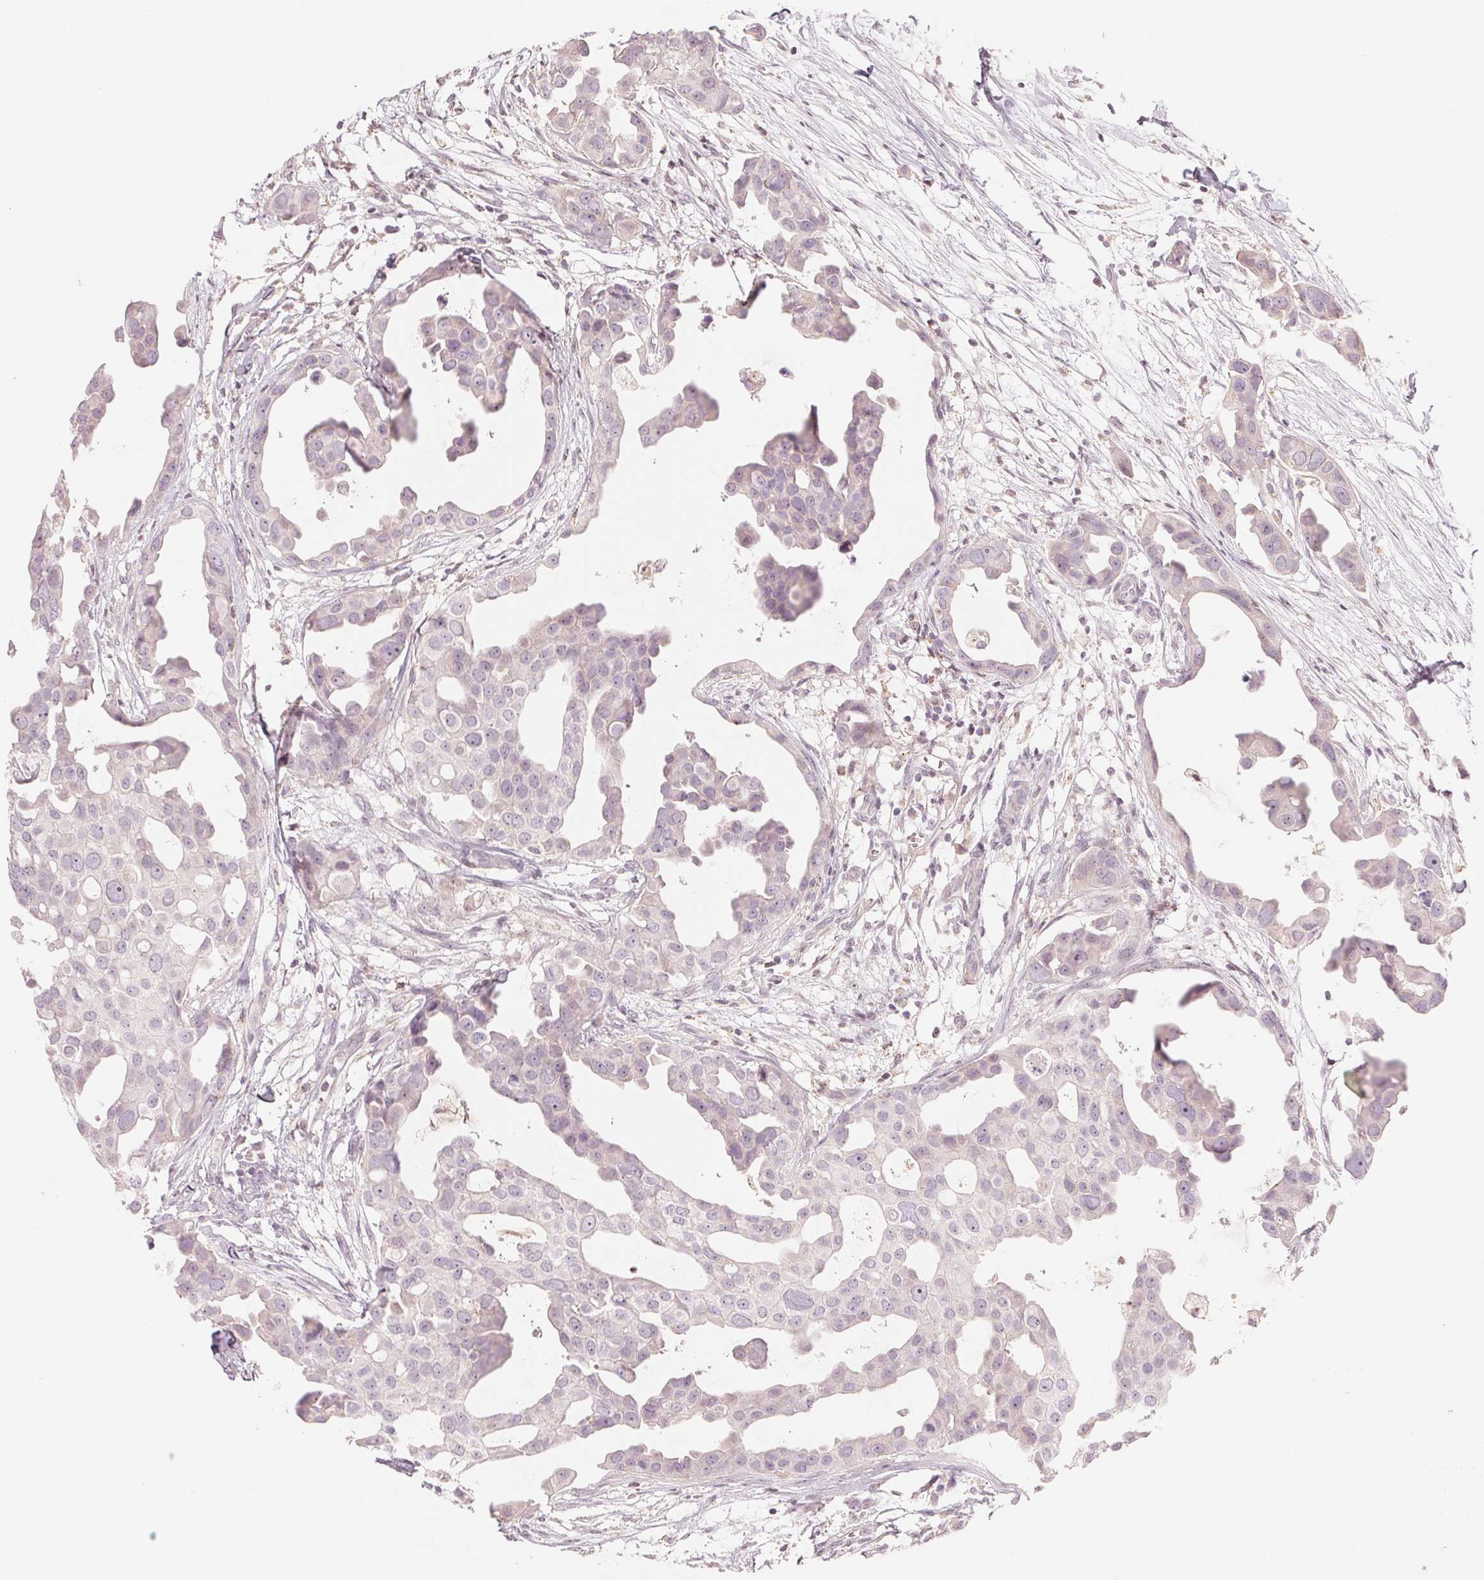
{"staining": {"intensity": "negative", "quantity": "none", "location": "none"}, "tissue": "breast cancer", "cell_type": "Tumor cells", "image_type": "cancer", "snomed": [{"axis": "morphology", "description": "Duct carcinoma"}, {"axis": "topography", "description": "Breast"}], "caption": "Tumor cells are negative for brown protein staining in breast infiltrating ductal carcinoma.", "gene": "SLC17A4", "patient": {"sex": "female", "age": 38}}